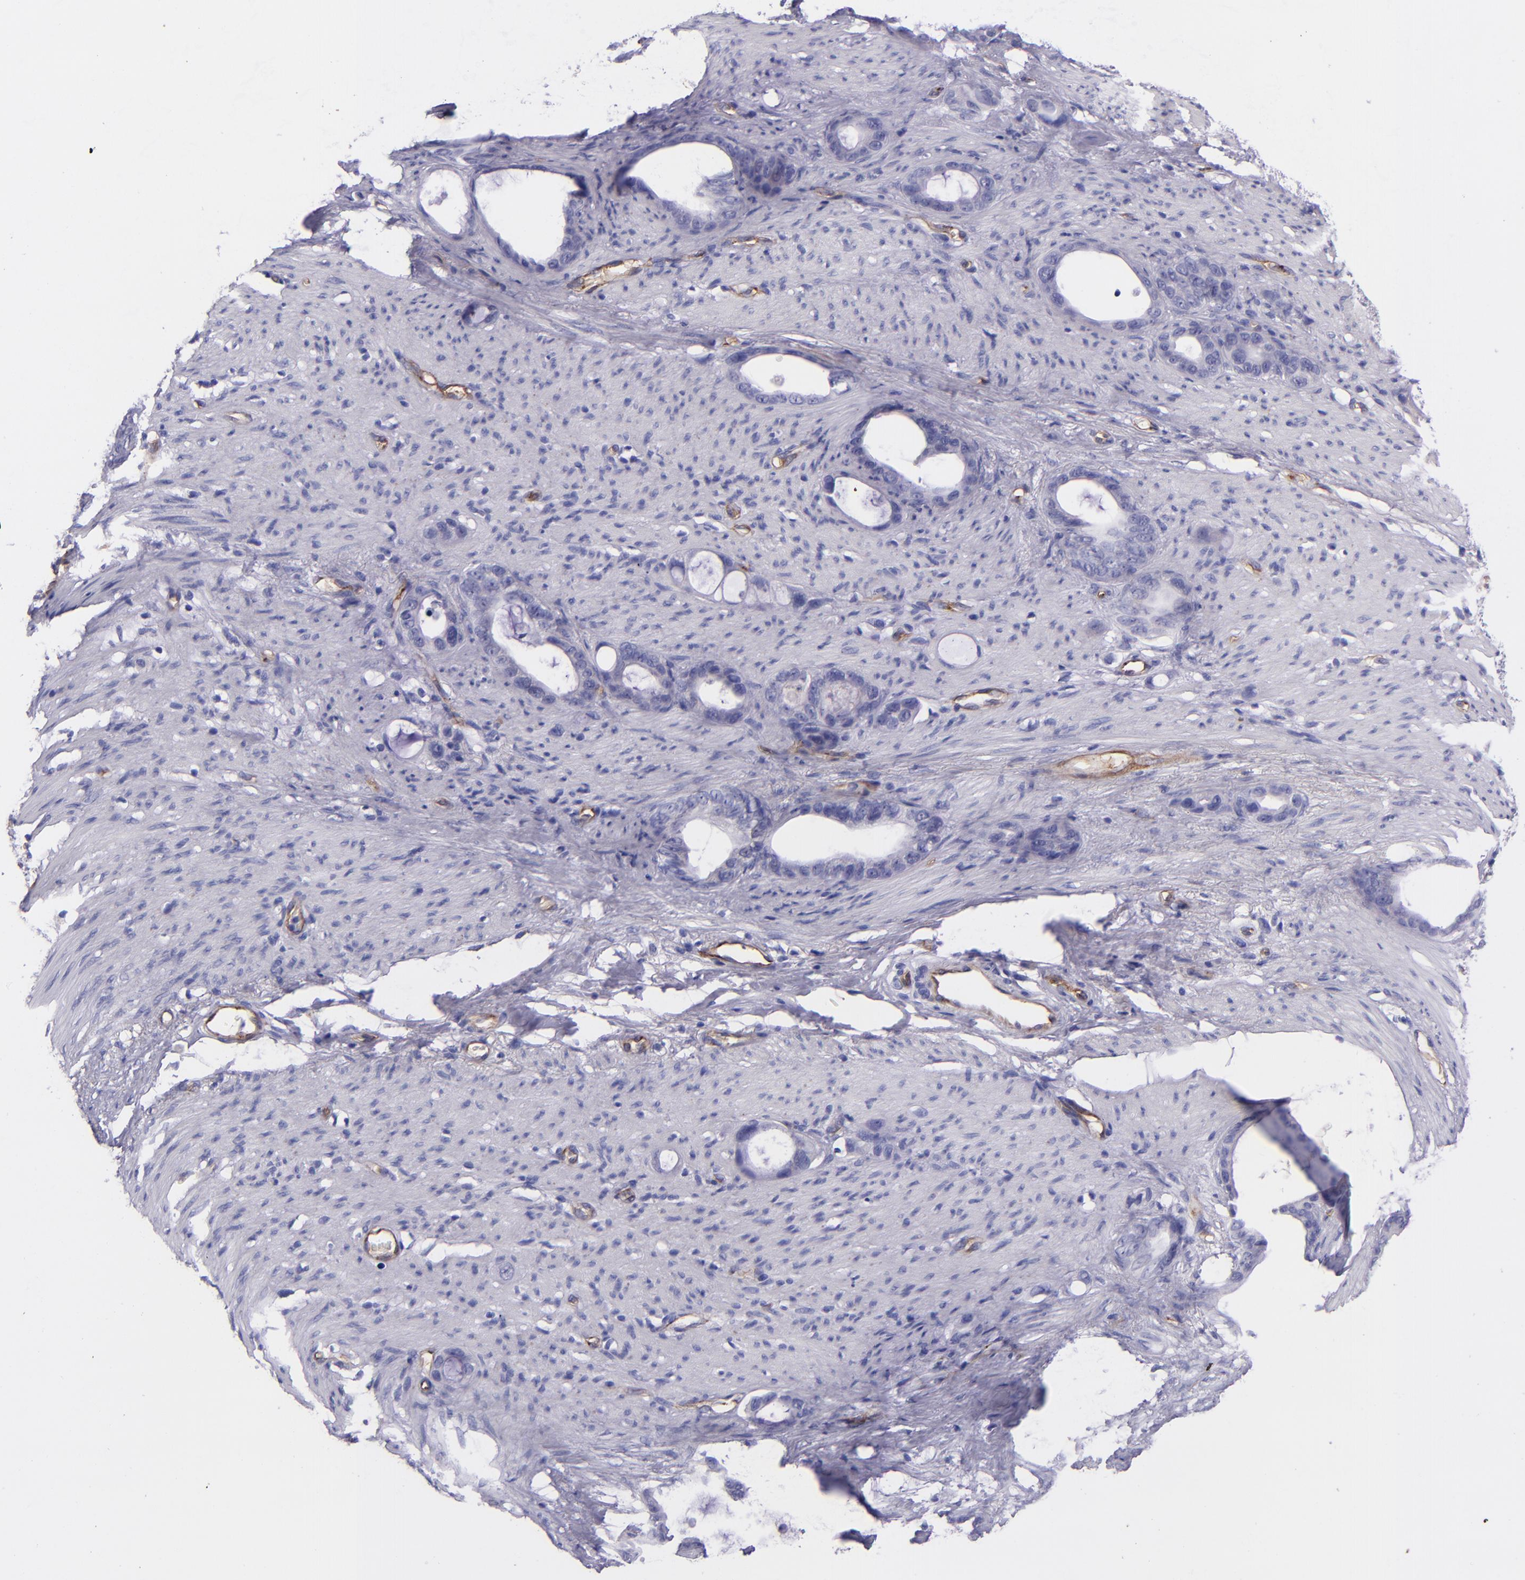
{"staining": {"intensity": "negative", "quantity": "none", "location": "none"}, "tissue": "stomach cancer", "cell_type": "Tumor cells", "image_type": "cancer", "snomed": [{"axis": "morphology", "description": "Adenocarcinoma, NOS"}, {"axis": "topography", "description": "Stomach"}], "caption": "Stomach cancer (adenocarcinoma) was stained to show a protein in brown. There is no significant staining in tumor cells. (DAB (3,3'-diaminobenzidine) immunohistochemistry visualized using brightfield microscopy, high magnification).", "gene": "NOS3", "patient": {"sex": "female", "age": 75}}